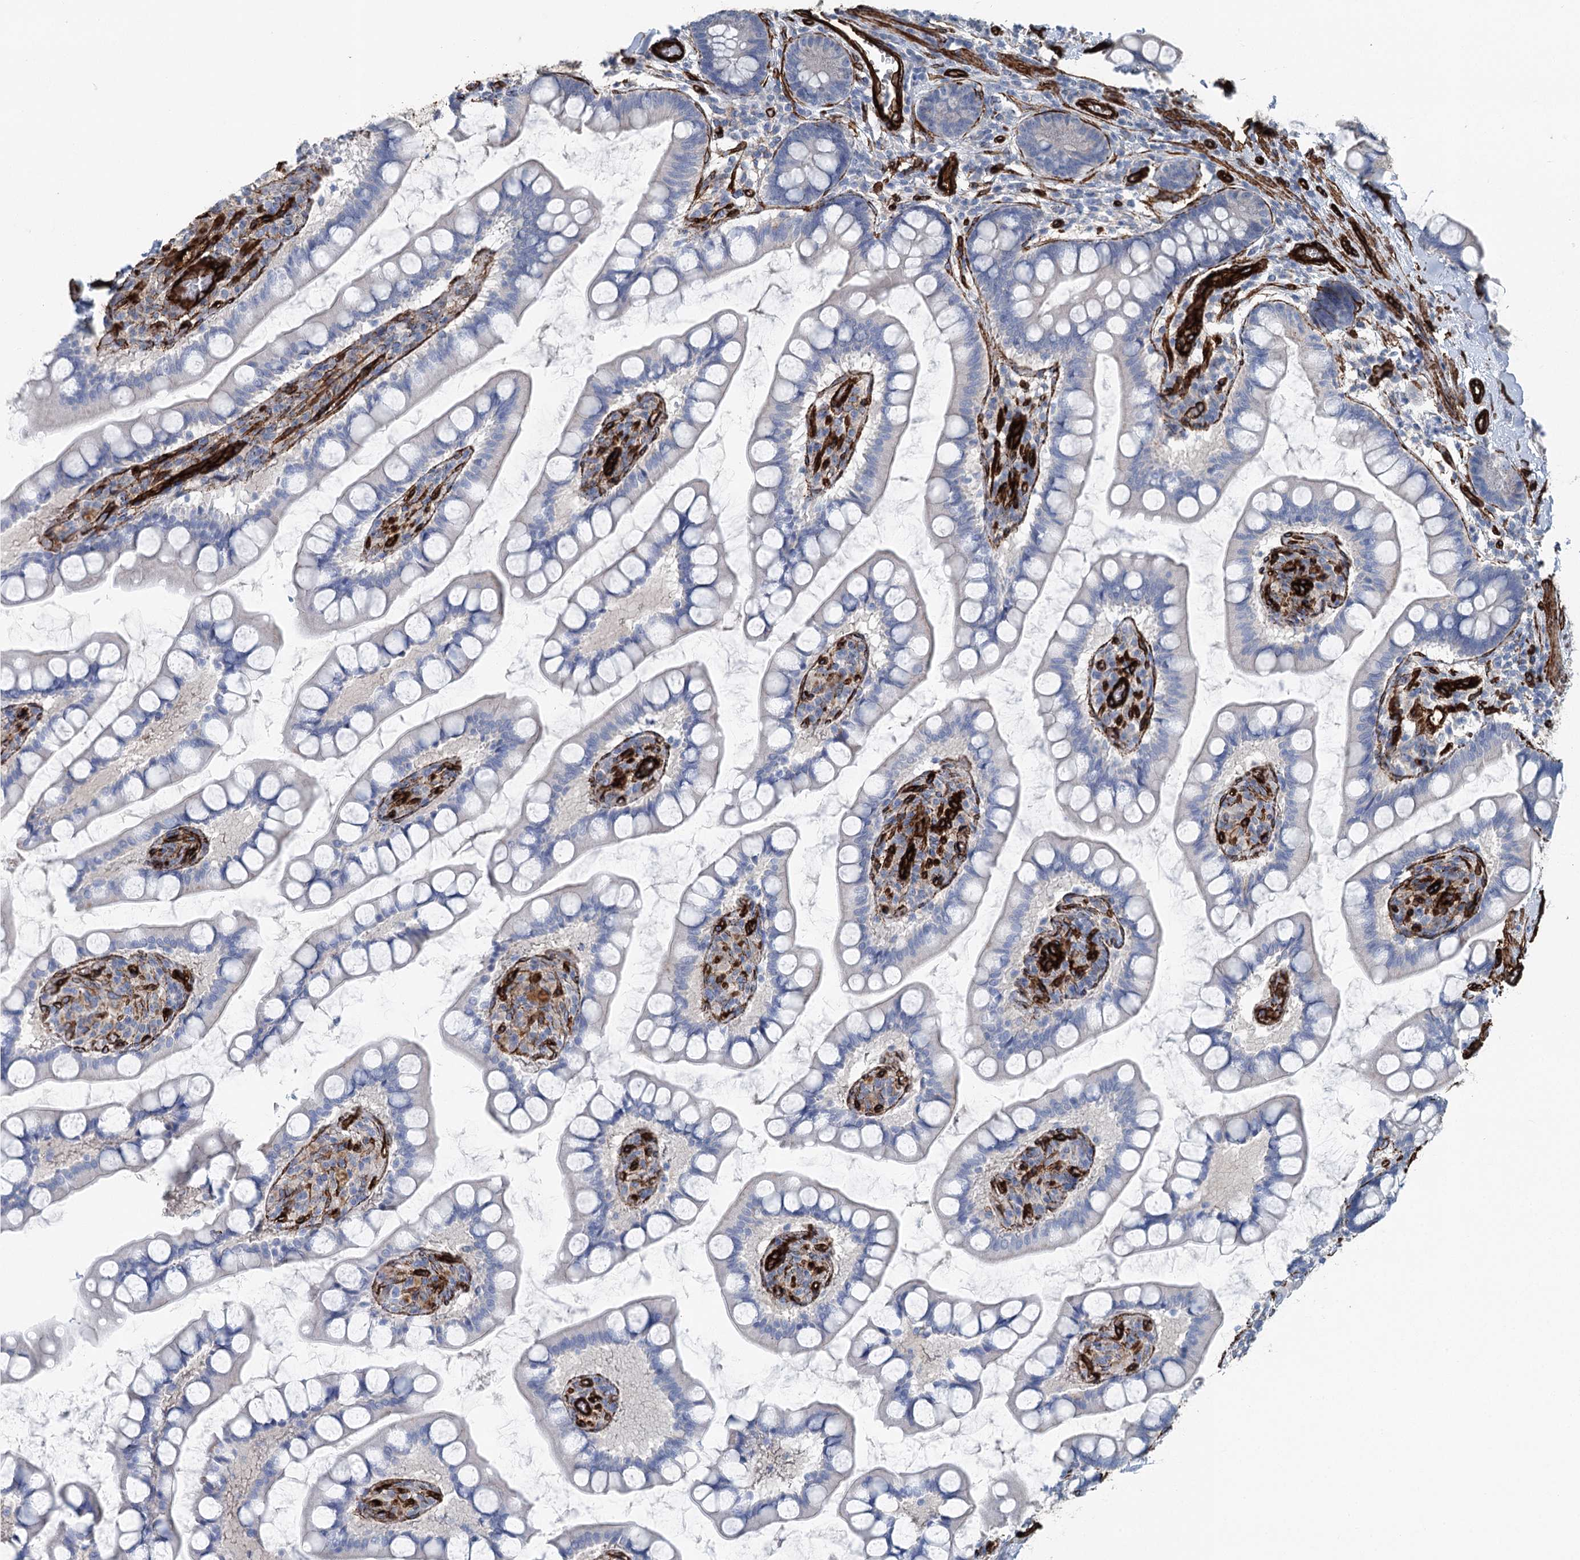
{"staining": {"intensity": "negative", "quantity": "none", "location": "none"}, "tissue": "small intestine", "cell_type": "Glandular cells", "image_type": "normal", "snomed": [{"axis": "morphology", "description": "Normal tissue, NOS"}, {"axis": "topography", "description": "Small intestine"}], "caption": "Immunohistochemistry (IHC) micrograph of benign small intestine: human small intestine stained with DAB displays no significant protein staining in glandular cells. The staining was performed using DAB to visualize the protein expression in brown, while the nuclei were stained in blue with hematoxylin (Magnification: 20x).", "gene": "IQSEC1", "patient": {"sex": "male", "age": 52}}